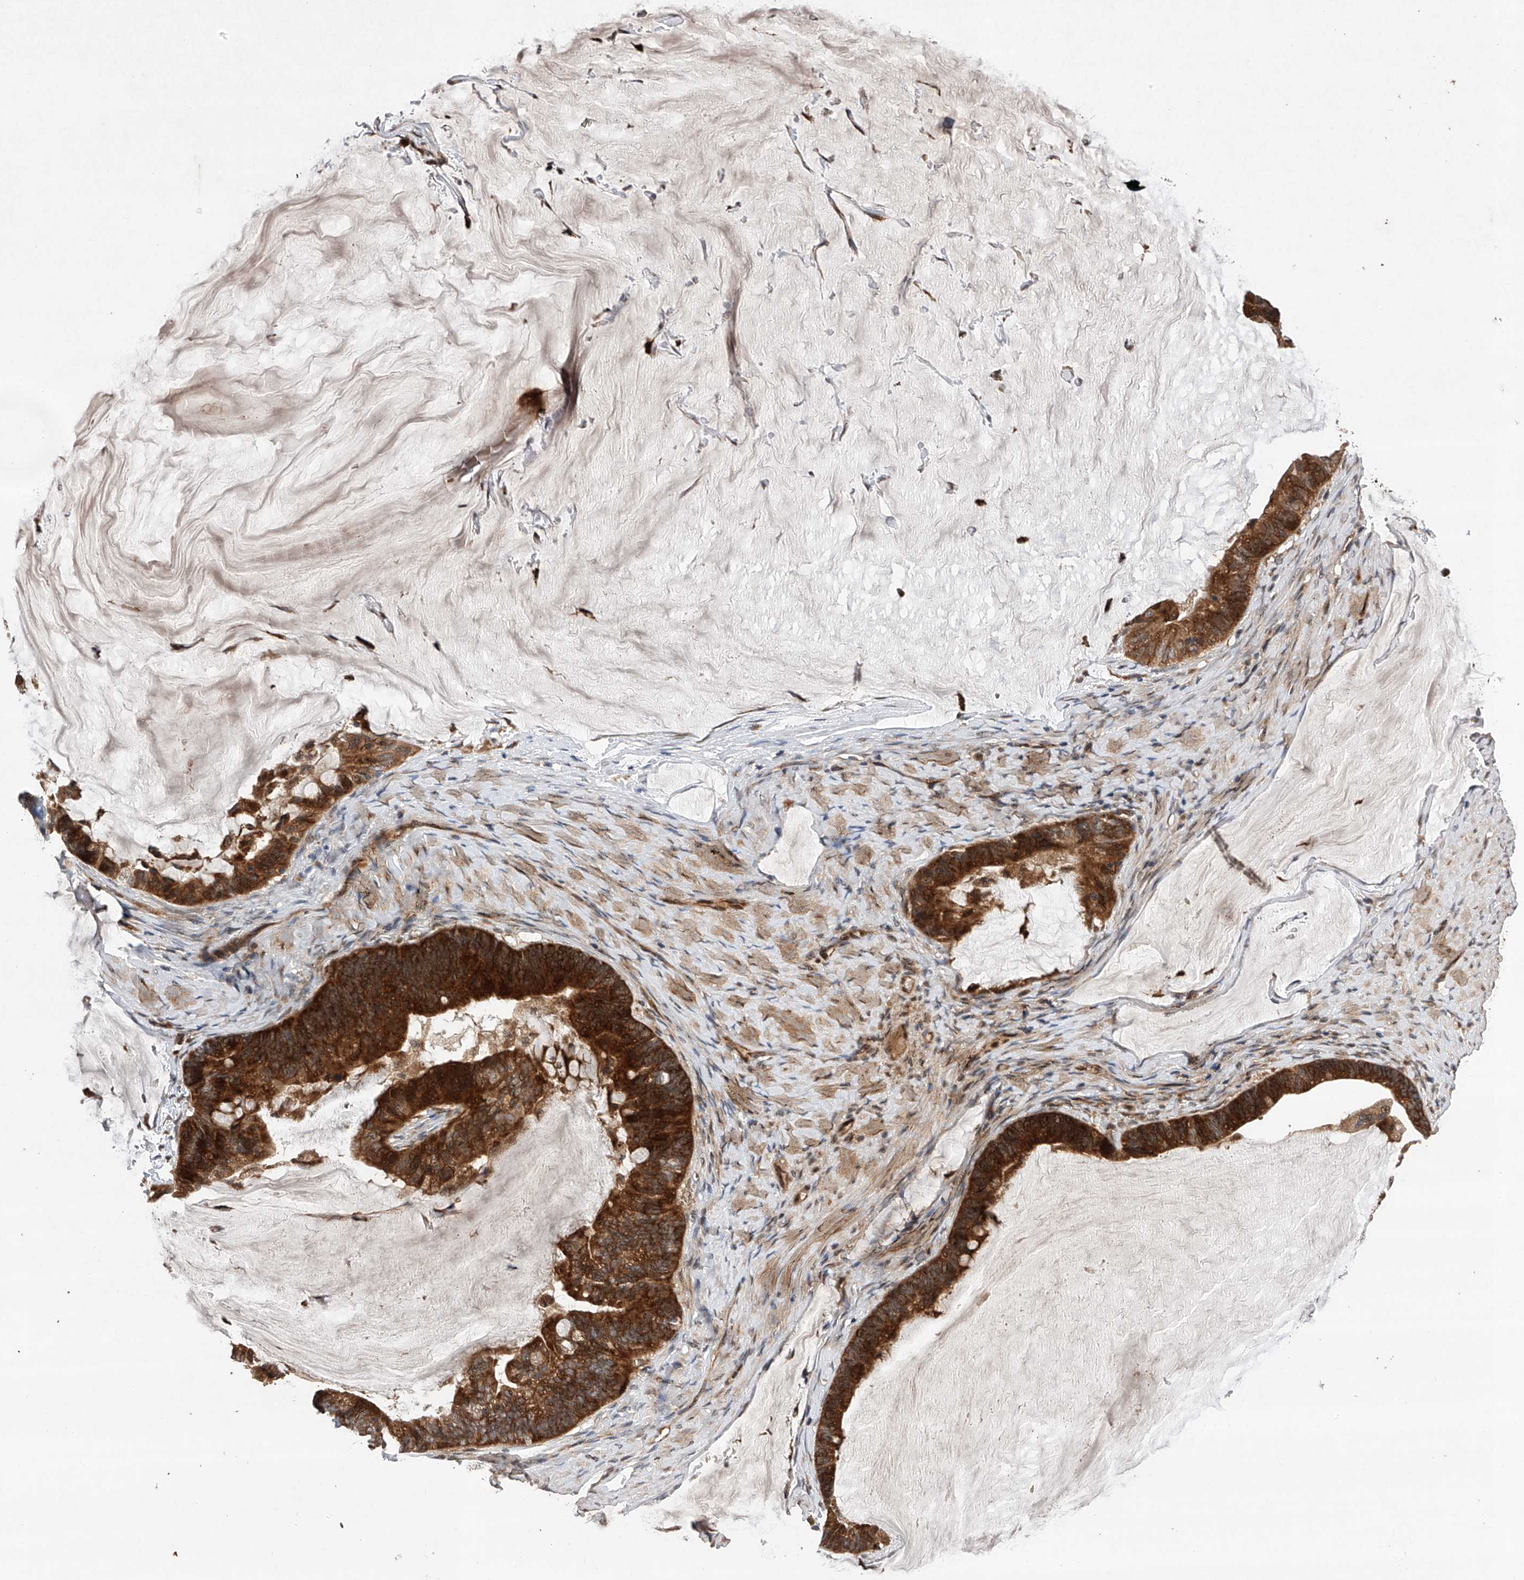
{"staining": {"intensity": "strong", "quantity": ">75%", "location": "cytoplasmic/membranous"}, "tissue": "ovarian cancer", "cell_type": "Tumor cells", "image_type": "cancer", "snomed": [{"axis": "morphology", "description": "Cystadenocarcinoma, mucinous, NOS"}, {"axis": "topography", "description": "Ovary"}], "caption": "IHC photomicrograph of ovarian cancer (mucinous cystadenocarcinoma) stained for a protein (brown), which displays high levels of strong cytoplasmic/membranous positivity in about >75% of tumor cells.", "gene": "MAP3K11", "patient": {"sex": "female", "age": 61}}